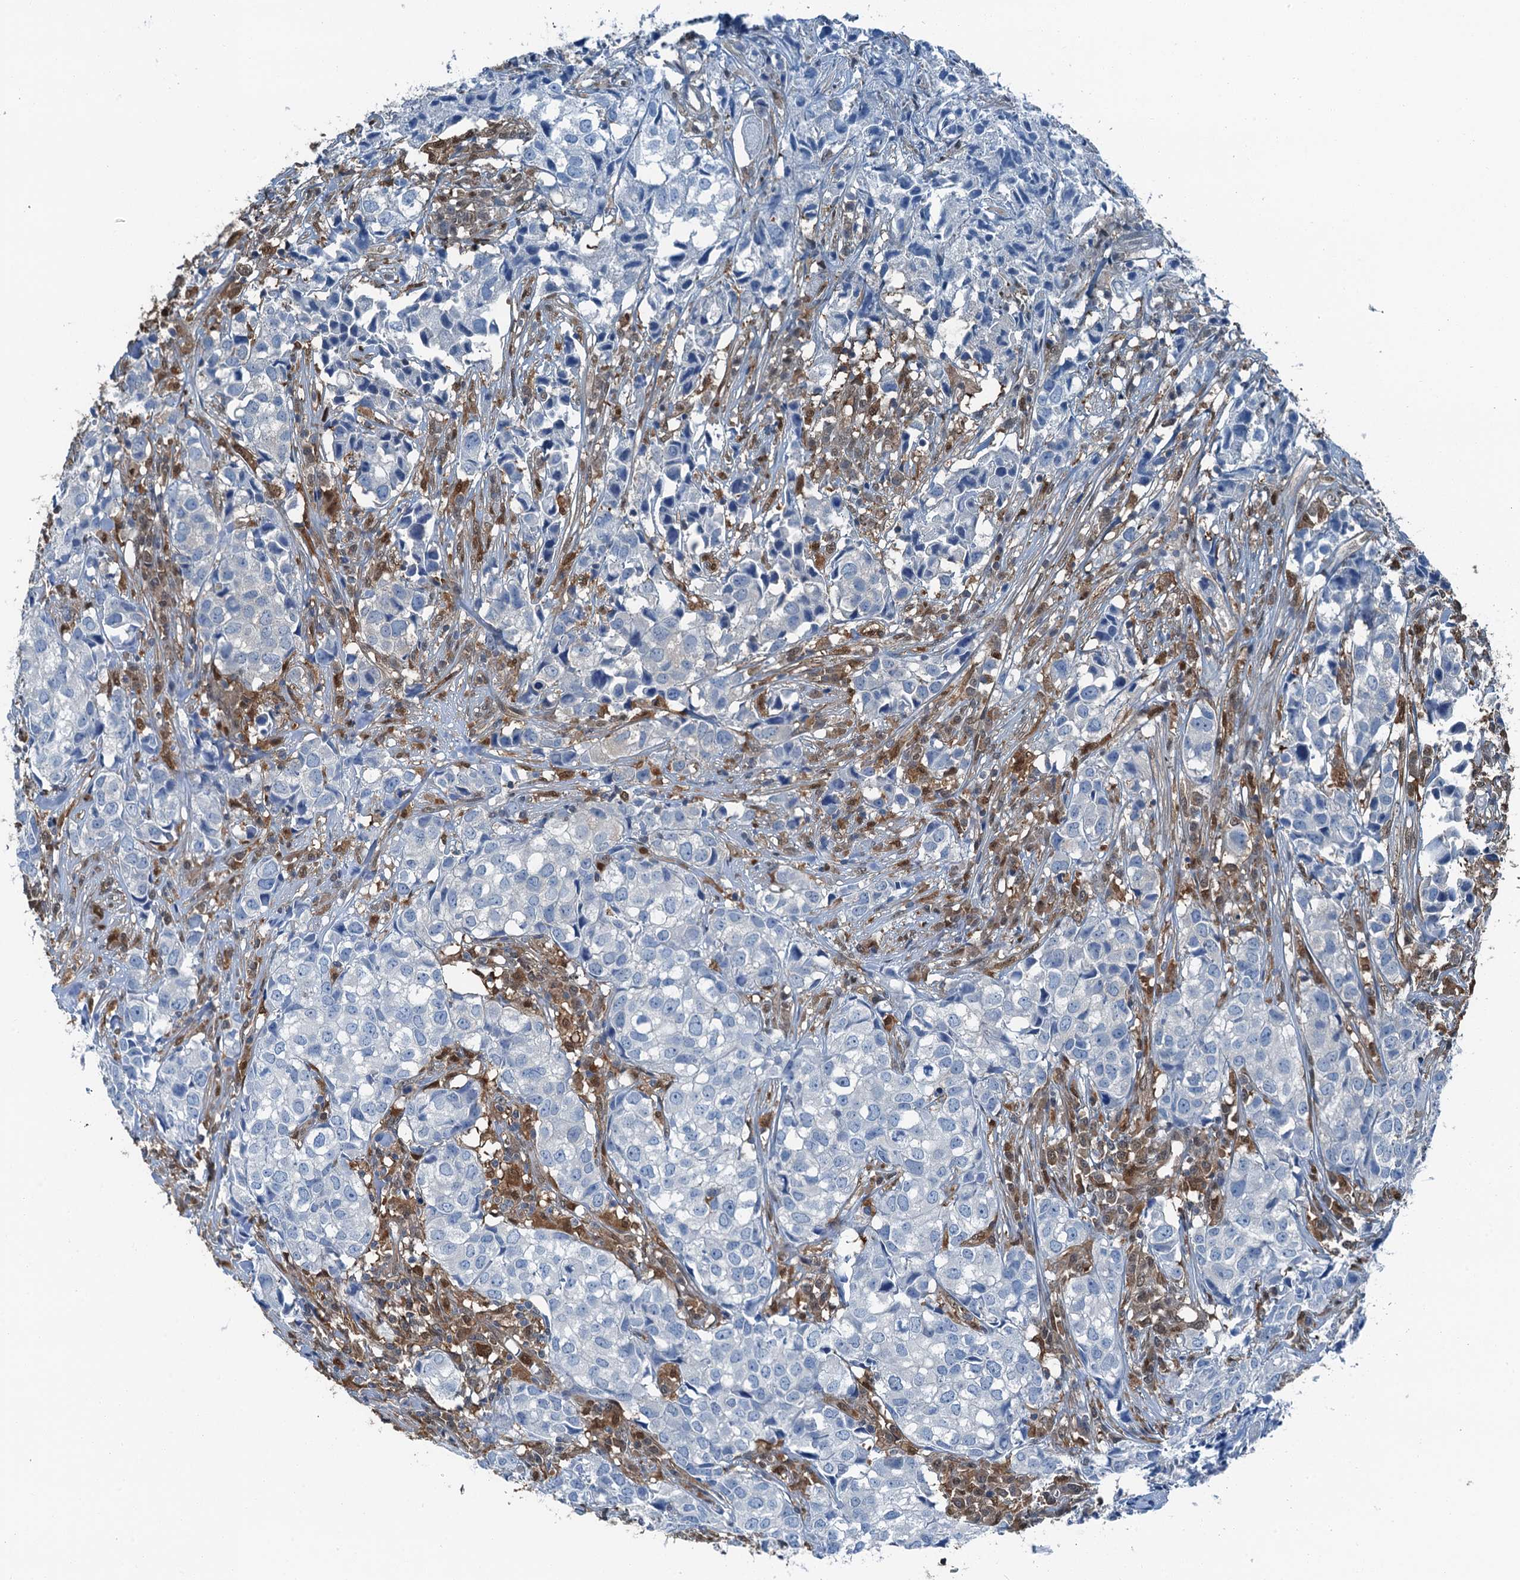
{"staining": {"intensity": "negative", "quantity": "none", "location": "none"}, "tissue": "urothelial cancer", "cell_type": "Tumor cells", "image_type": "cancer", "snomed": [{"axis": "morphology", "description": "Urothelial carcinoma, High grade"}, {"axis": "topography", "description": "Urinary bladder"}], "caption": "An image of high-grade urothelial carcinoma stained for a protein shows no brown staining in tumor cells.", "gene": "RNH1", "patient": {"sex": "female", "age": 75}}